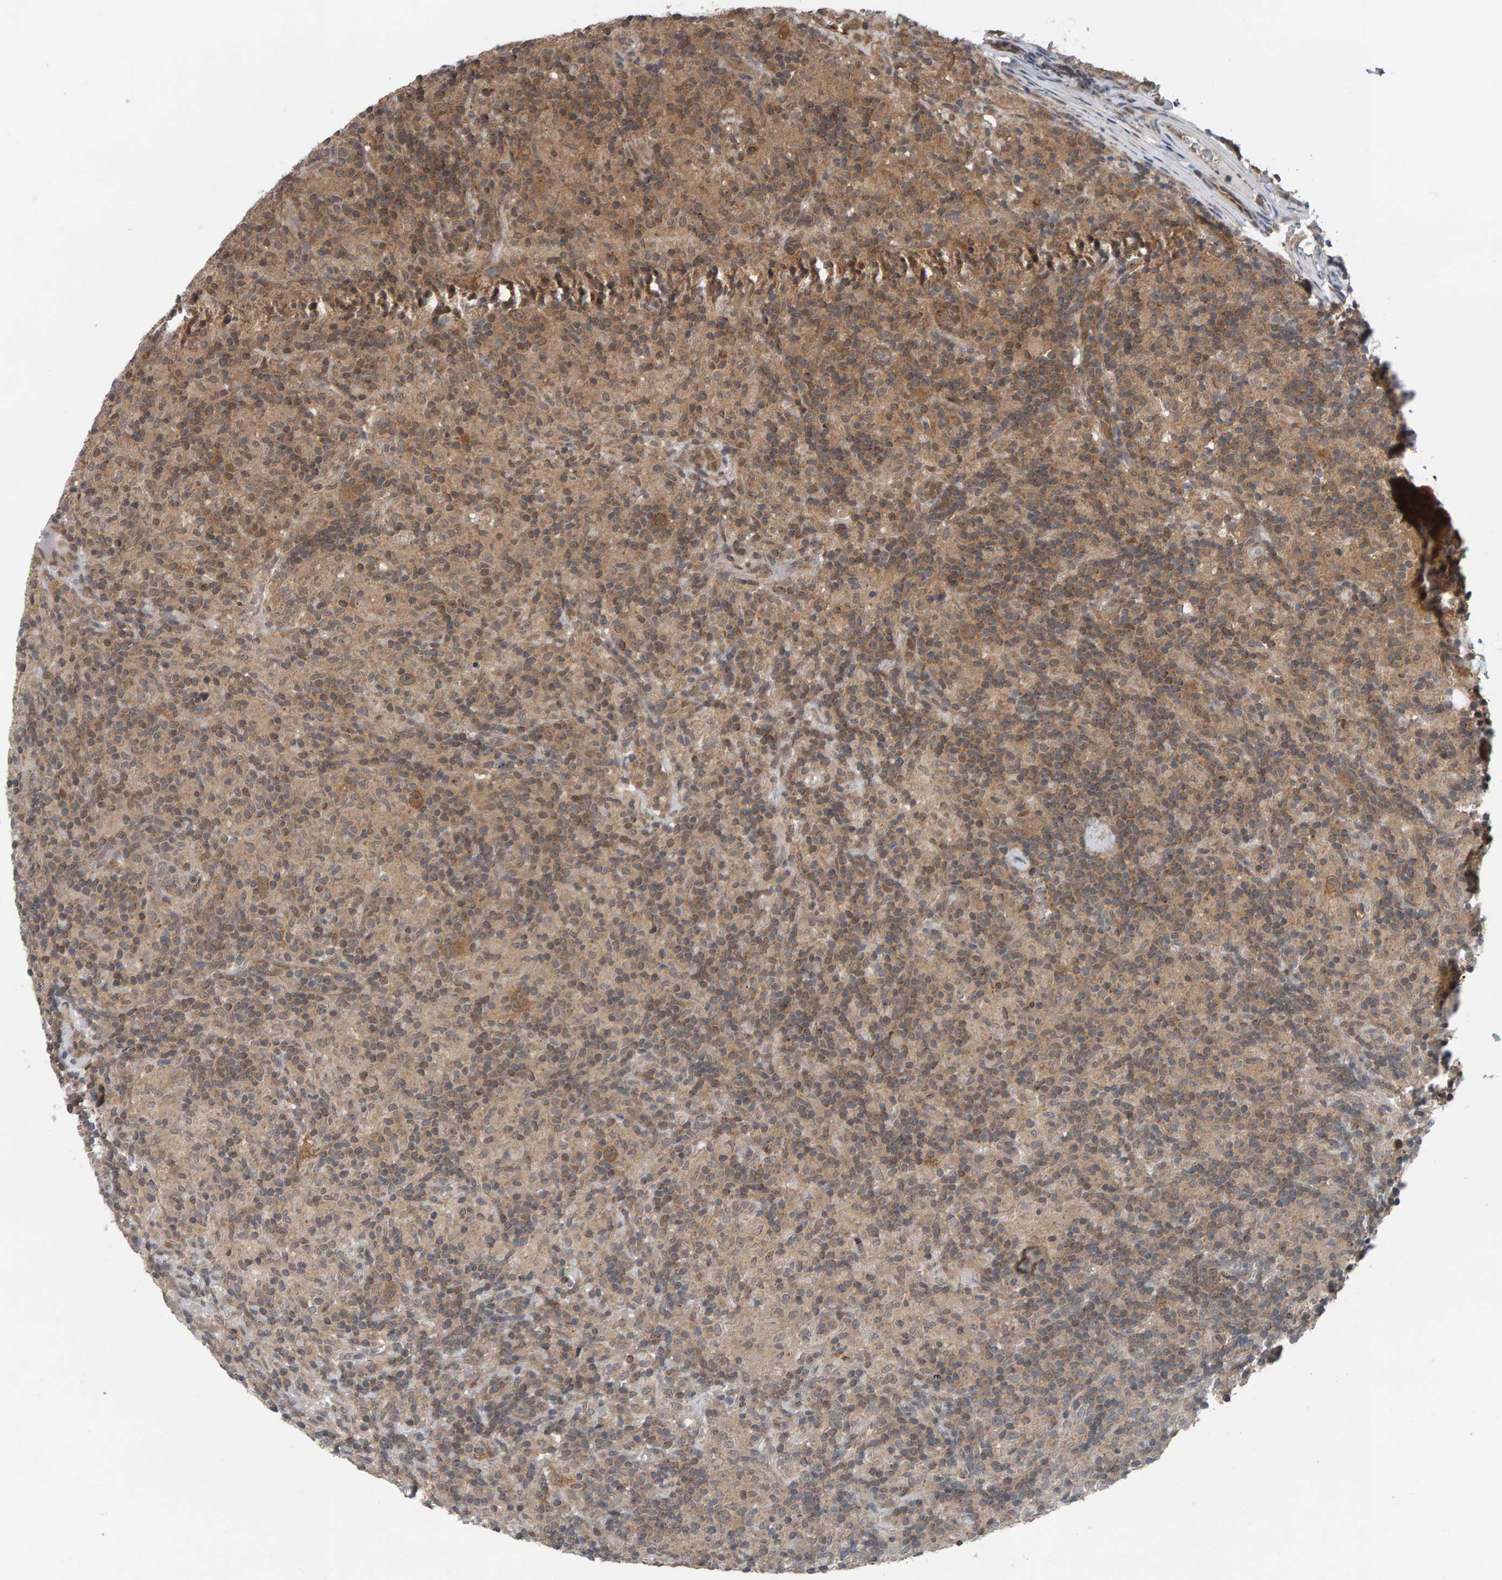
{"staining": {"intensity": "moderate", "quantity": ">75%", "location": "cytoplasmic/membranous"}, "tissue": "lymphoma", "cell_type": "Tumor cells", "image_type": "cancer", "snomed": [{"axis": "morphology", "description": "Hodgkin's disease, NOS"}, {"axis": "topography", "description": "Lymph node"}], "caption": "High-magnification brightfield microscopy of Hodgkin's disease stained with DAB (brown) and counterstained with hematoxylin (blue). tumor cells exhibit moderate cytoplasmic/membranous staining is present in approximately>75% of cells.", "gene": "COASY", "patient": {"sex": "male", "age": 70}}